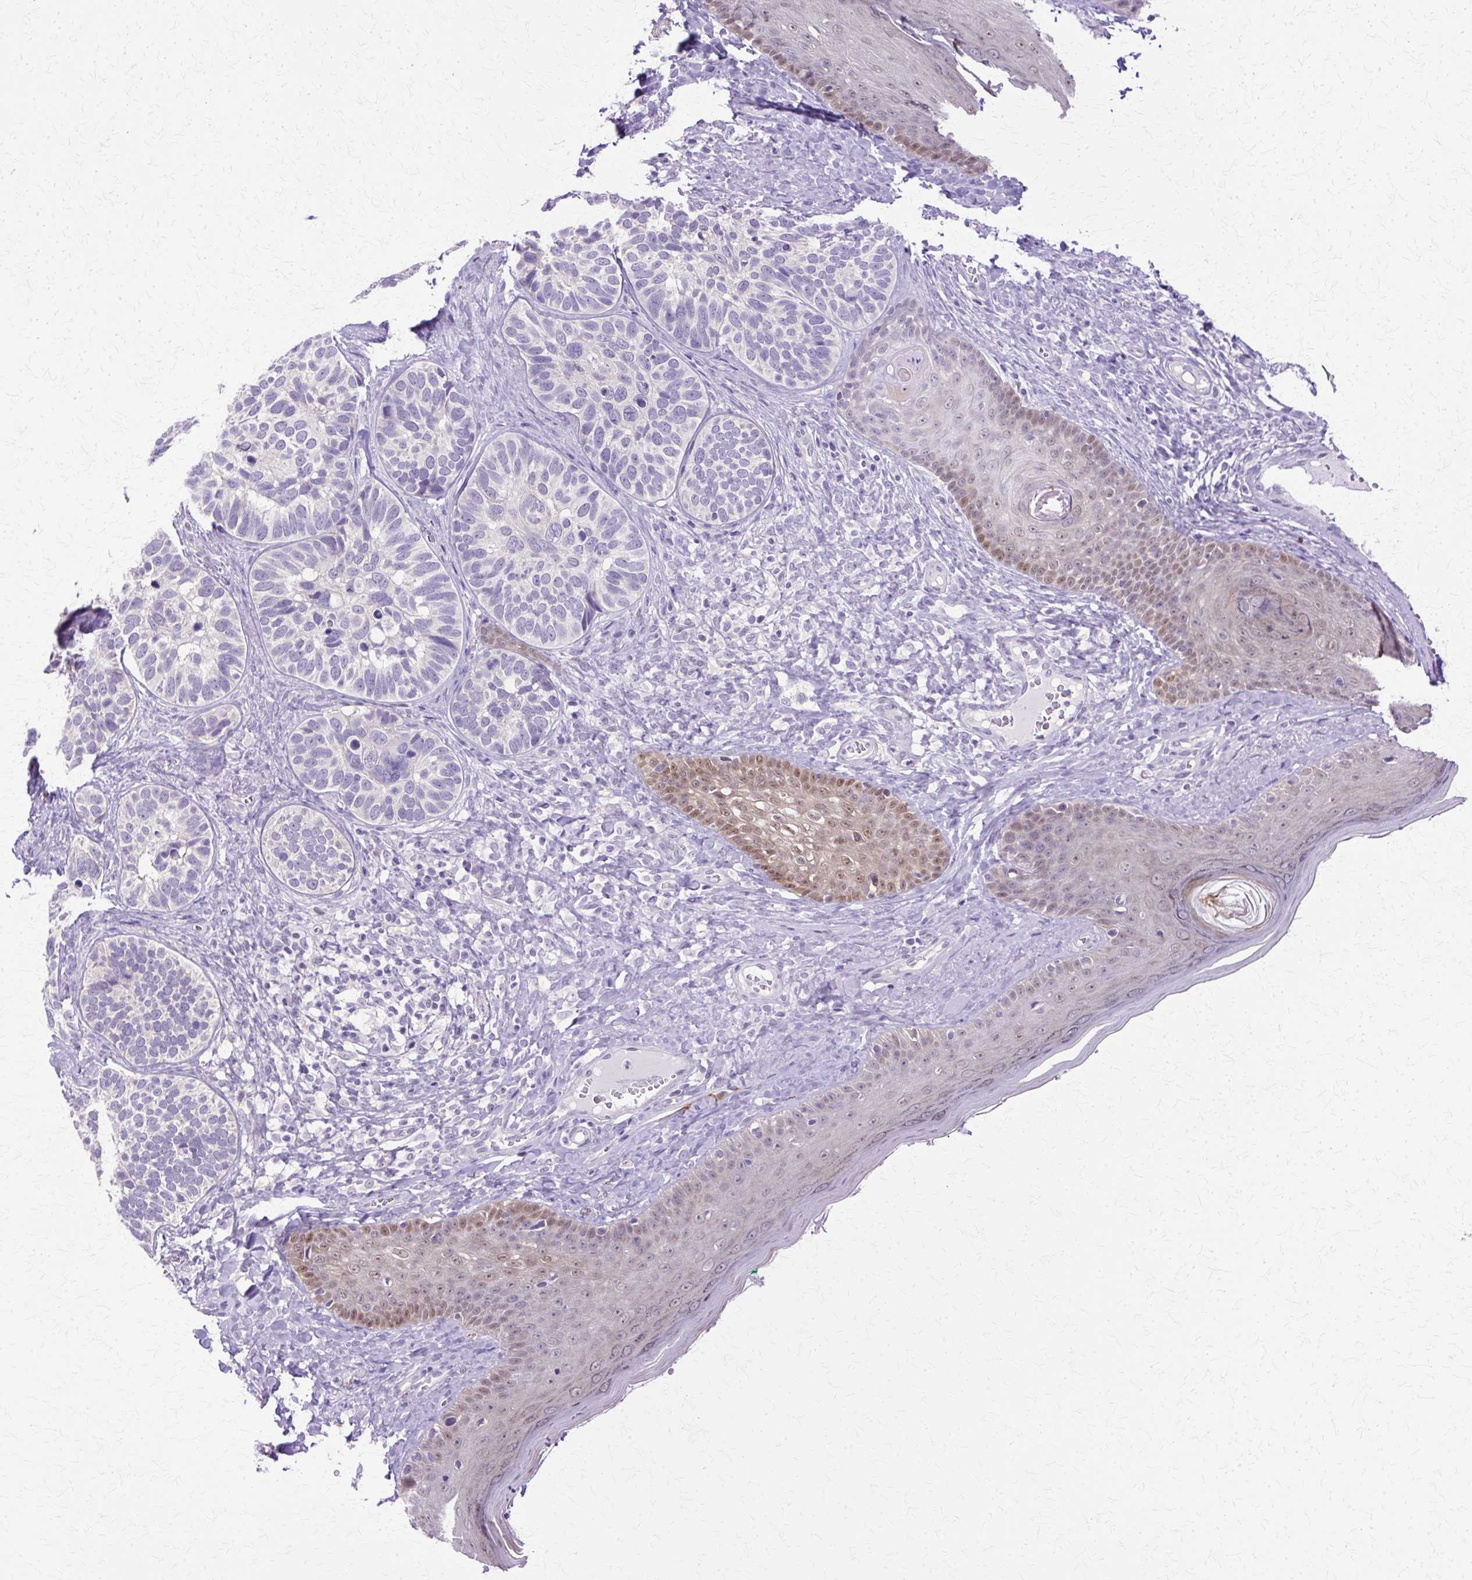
{"staining": {"intensity": "negative", "quantity": "none", "location": "none"}, "tissue": "skin cancer", "cell_type": "Tumor cells", "image_type": "cancer", "snomed": [{"axis": "morphology", "description": "Basal cell carcinoma"}, {"axis": "topography", "description": "Skin"}], "caption": "Immunohistochemical staining of skin basal cell carcinoma demonstrates no significant positivity in tumor cells.", "gene": "HSPA8", "patient": {"sex": "male", "age": 62}}